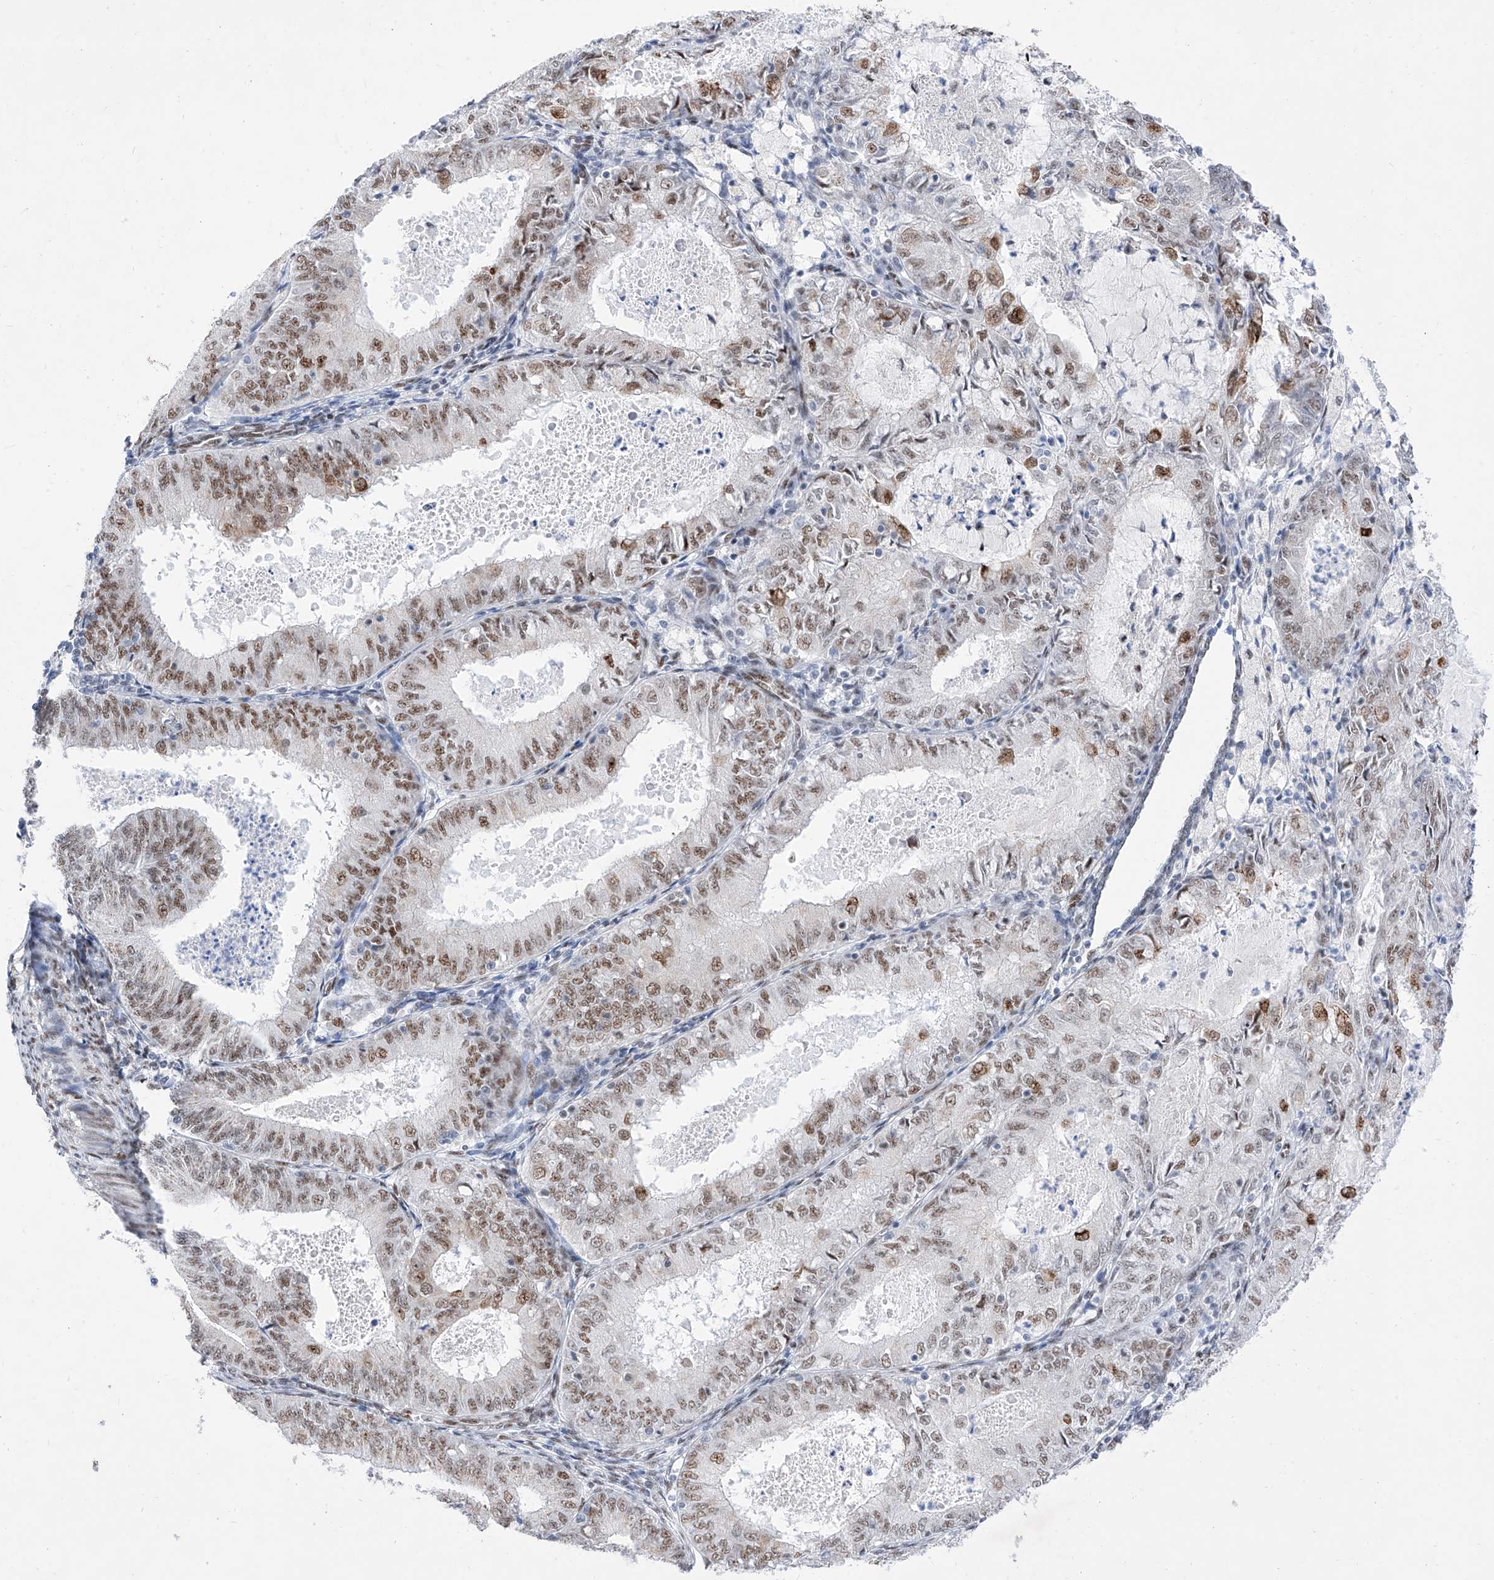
{"staining": {"intensity": "moderate", "quantity": "25%-75%", "location": "nuclear"}, "tissue": "endometrial cancer", "cell_type": "Tumor cells", "image_type": "cancer", "snomed": [{"axis": "morphology", "description": "Adenocarcinoma, NOS"}, {"axis": "topography", "description": "Endometrium"}], "caption": "Immunohistochemistry of adenocarcinoma (endometrial) shows medium levels of moderate nuclear expression in approximately 25%-75% of tumor cells.", "gene": "ATN1", "patient": {"sex": "female", "age": 57}}